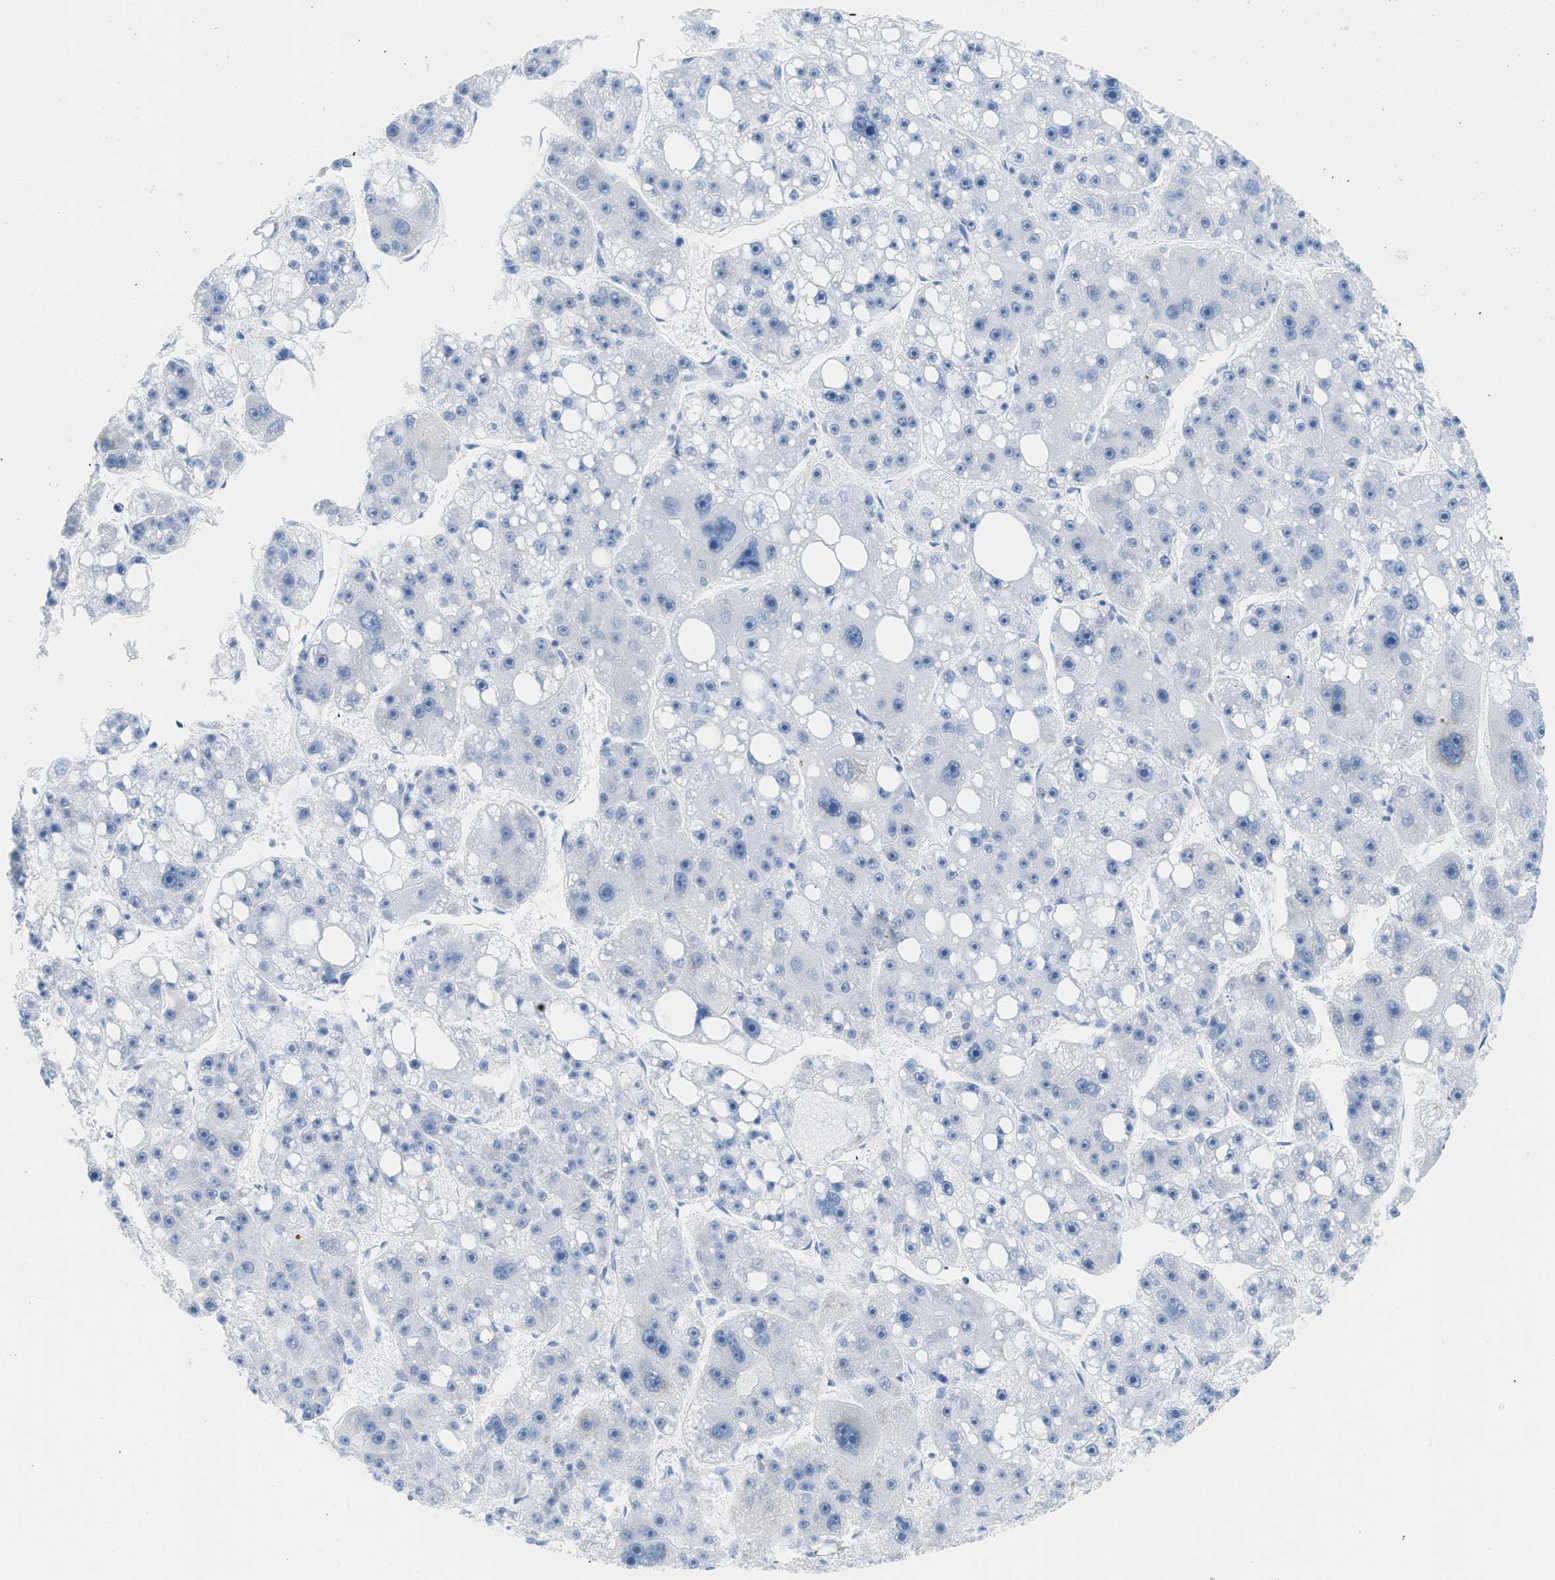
{"staining": {"intensity": "negative", "quantity": "none", "location": "none"}, "tissue": "liver cancer", "cell_type": "Tumor cells", "image_type": "cancer", "snomed": [{"axis": "morphology", "description": "Carcinoma, Hepatocellular, NOS"}, {"axis": "topography", "description": "Liver"}], "caption": "The photomicrograph shows no staining of tumor cells in liver hepatocellular carcinoma.", "gene": "DES", "patient": {"sex": "female", "age": 61}}